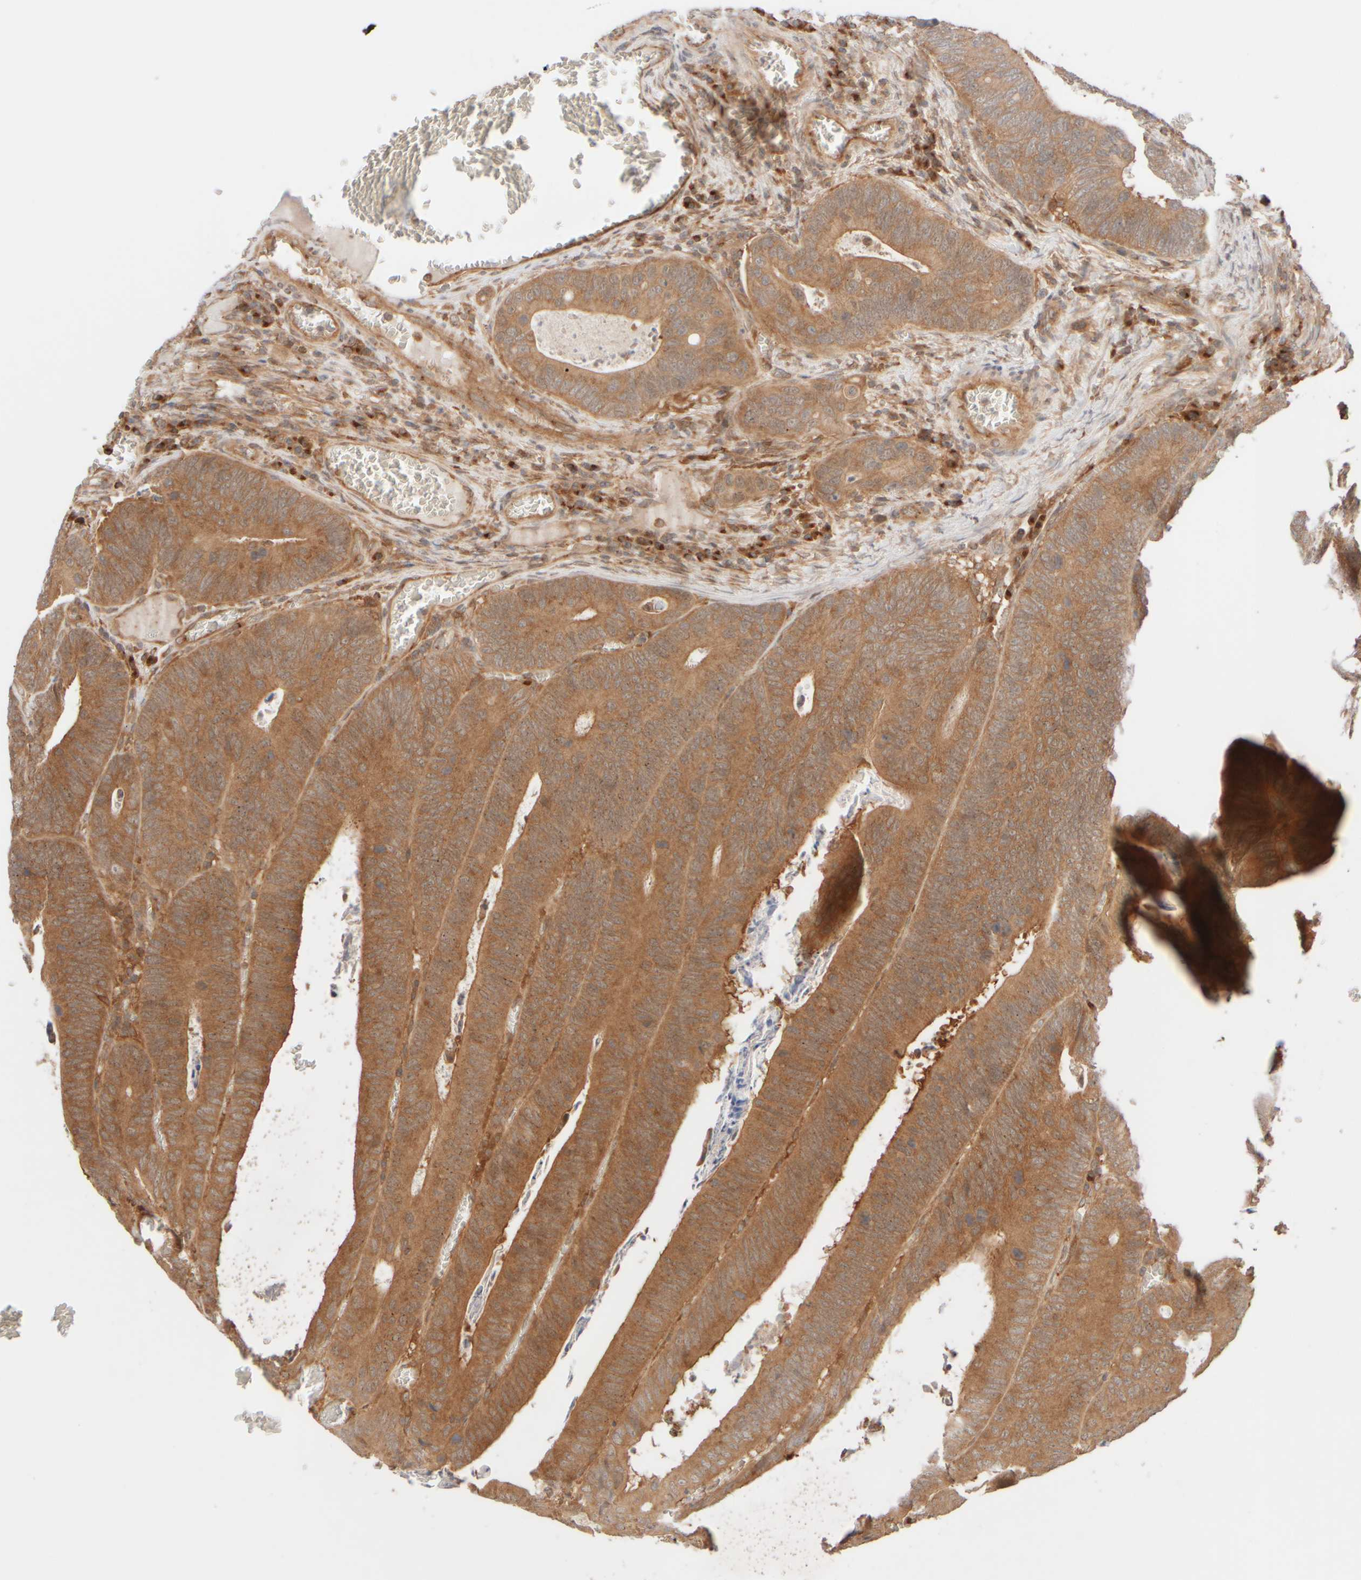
{"staining": {"intensity": "moderate", "quantity": ">75%", "location": "cytoplasmic/membranous"}, "tissue": "colorectal cancer", "cell_type": "Tumor cells", "image_type": "cancer", "snomed": [{"axis": "morphology", "description": "Inflammation, NOS"}, {"axis": "morphology", "description": "Adenocarcinoma, NOS"}, {"axis": "topography", "description": "Colon"}], "caption": "Immunohistochemistry (IHC) of human colorectal cancer (adenocarcinoma) exhibits medium levels of moderate cytoplasmic/membranous staining in about >75% of tumor cells.", "gene": "RABEP1", "patient": {"sex": "male", "age": 72}}